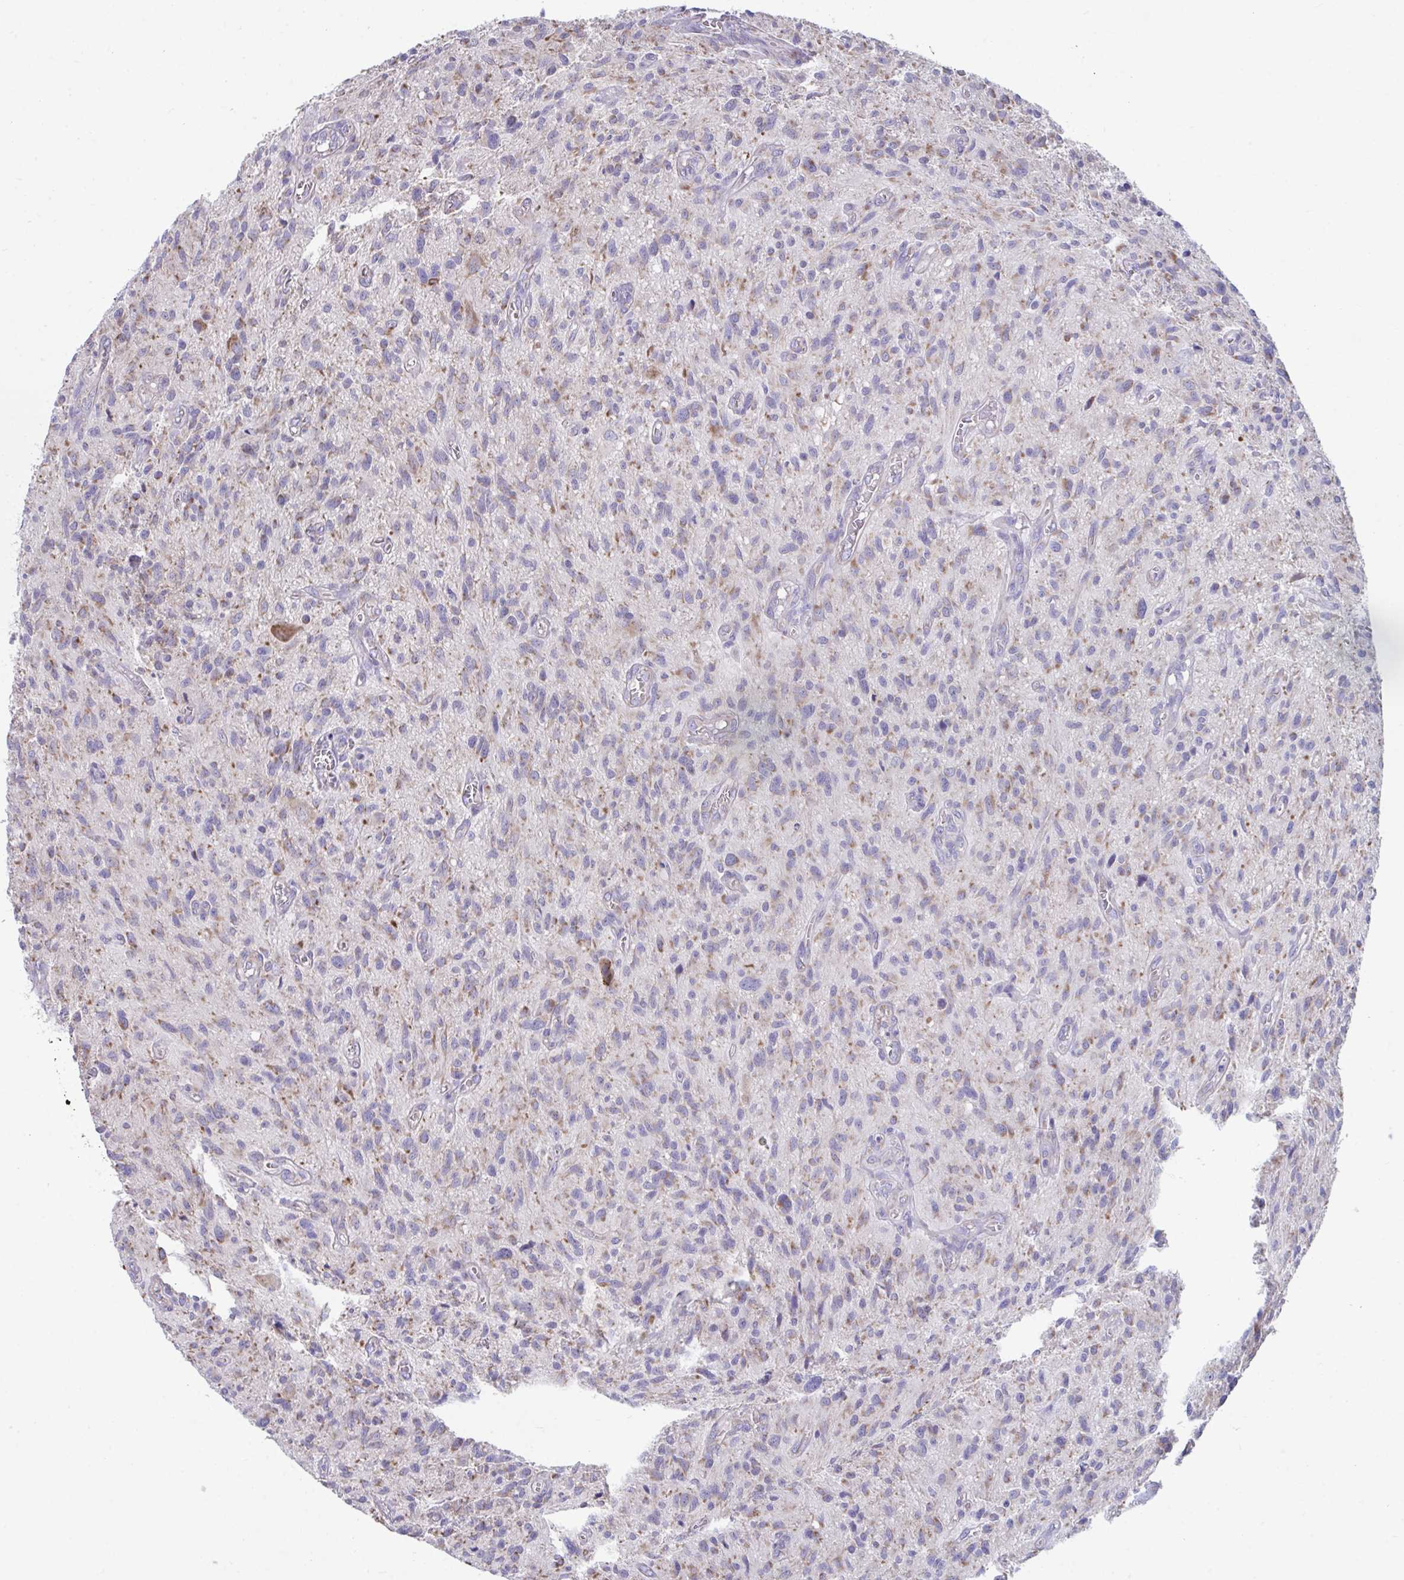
{"staining": {"intensity": "moderate", "quantity": "<25%", "location": "cytoplasmic/membranous"}, "tissue": "glioma", "cell_type": "Tumor cells", "image_type": "cancer", "snomed": [{"axis": "morphology", "description": "Glioma, malignant, High grade"}, {"axis": "topography", "description": "Brain"}], "caption": "DAB immunohistochemical staining of malignant high-grade glioma shows moderate cytoplasmic/membranous protein staining in about <25% of tumor cells. Nuclei are stained in blue.", "gene": "LINGO4", "patient": {"sex": "male", "age": 75}}